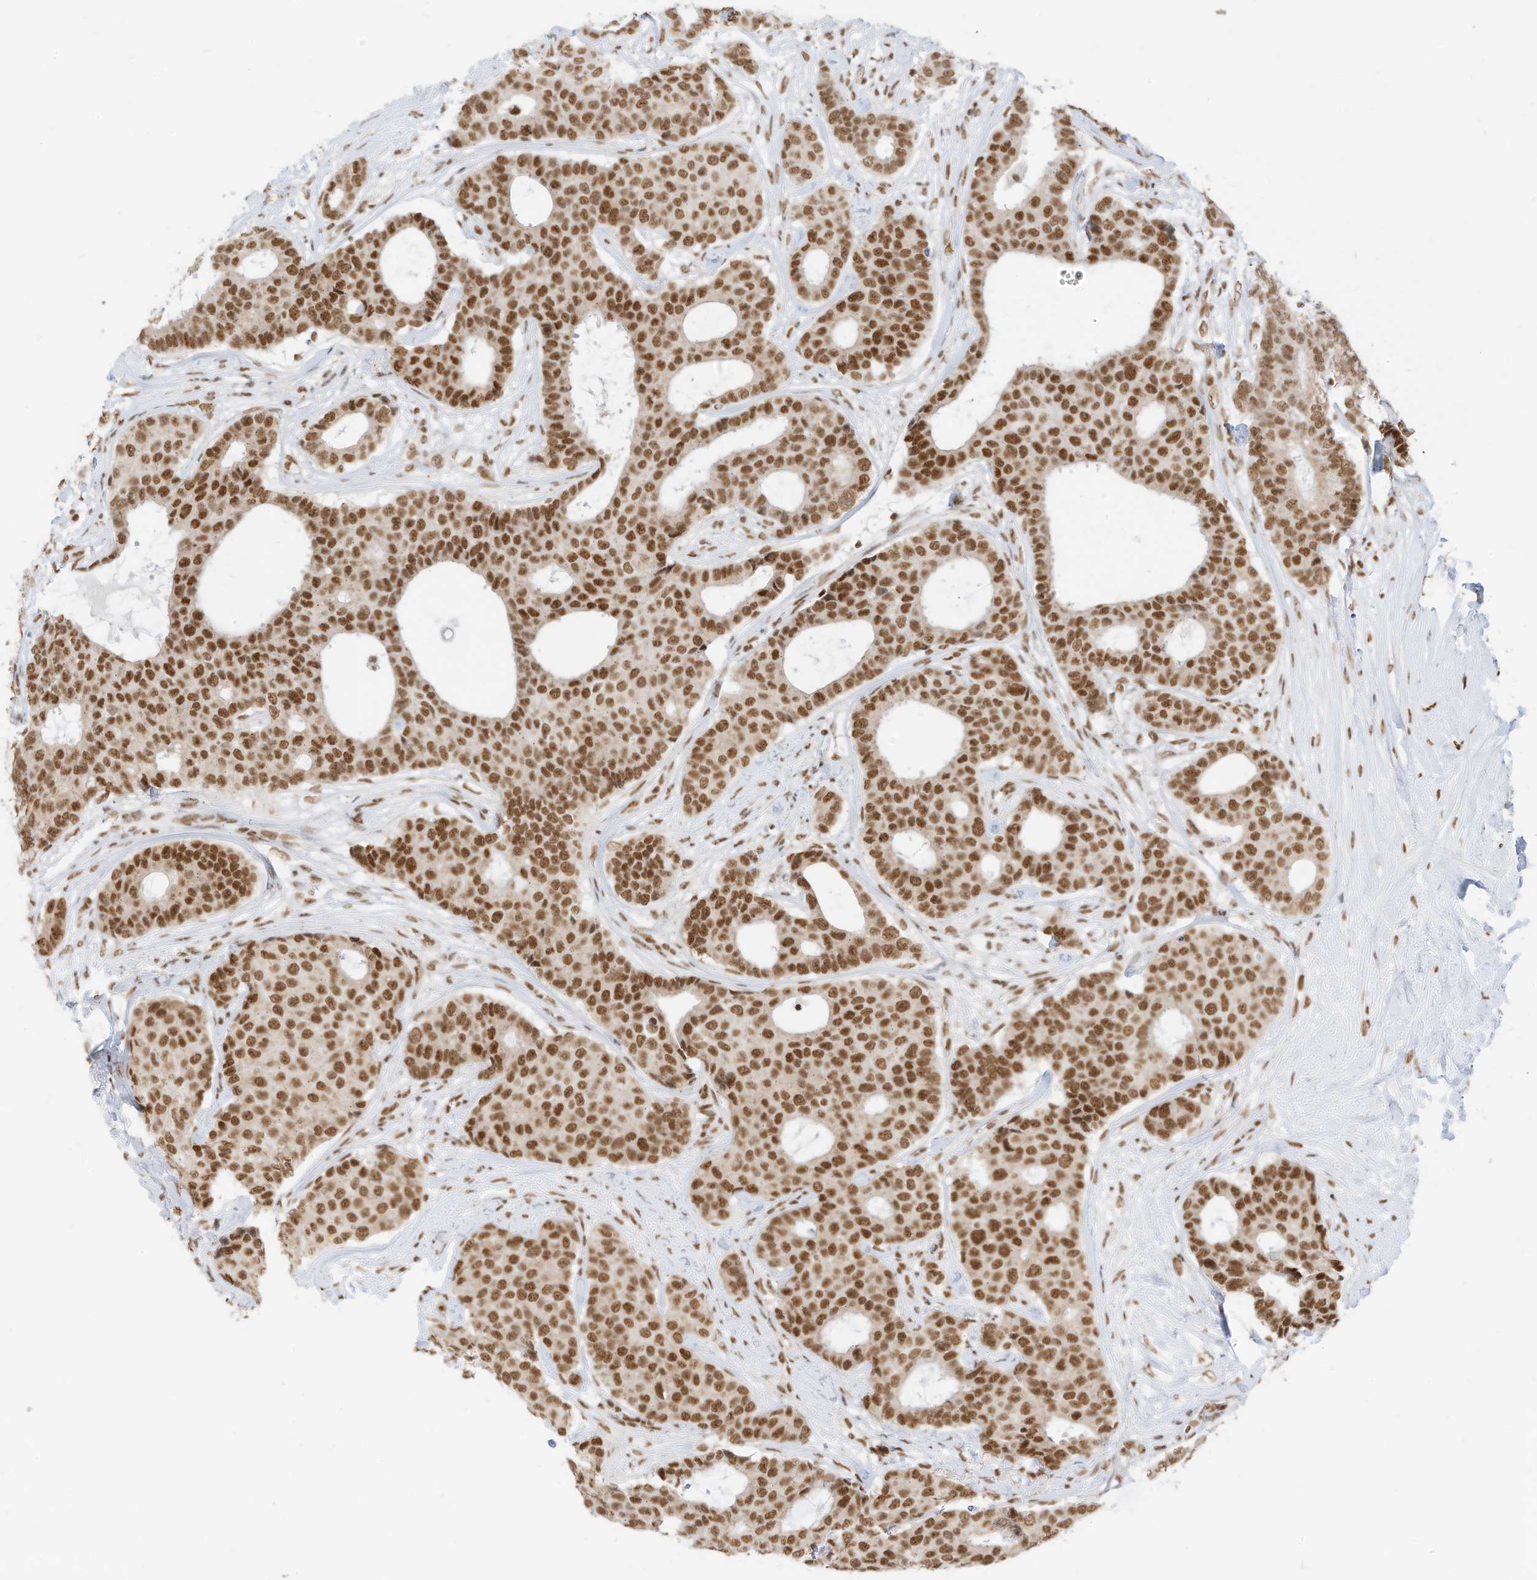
{"staining": {"intensity": "moderate", "quantity": ">75%", "location": "nuclear"}, "tissue": "breast cancer", "cell_type": "Tumor cells", "image_type": "cancer", "snomed": [{"axis": "morphology", "description": "Duct carcinoma"}, {"axis": "topography", "description": "Breast"}], "caption": "Immunohistochemical staining of breast cancer (intraductal carcinoma) shows medium levels of moderate nuclear positivity in approximately >75% of tumor cells. The protein of interest is stained brown, and the nuclei are stained in blue (DAB (3,3'-diaminobenzidine) IHC with brightfield microscopy, high magnification).", "gene": "SMARCA2", "patient": {"sex": "female", "age": 75}}